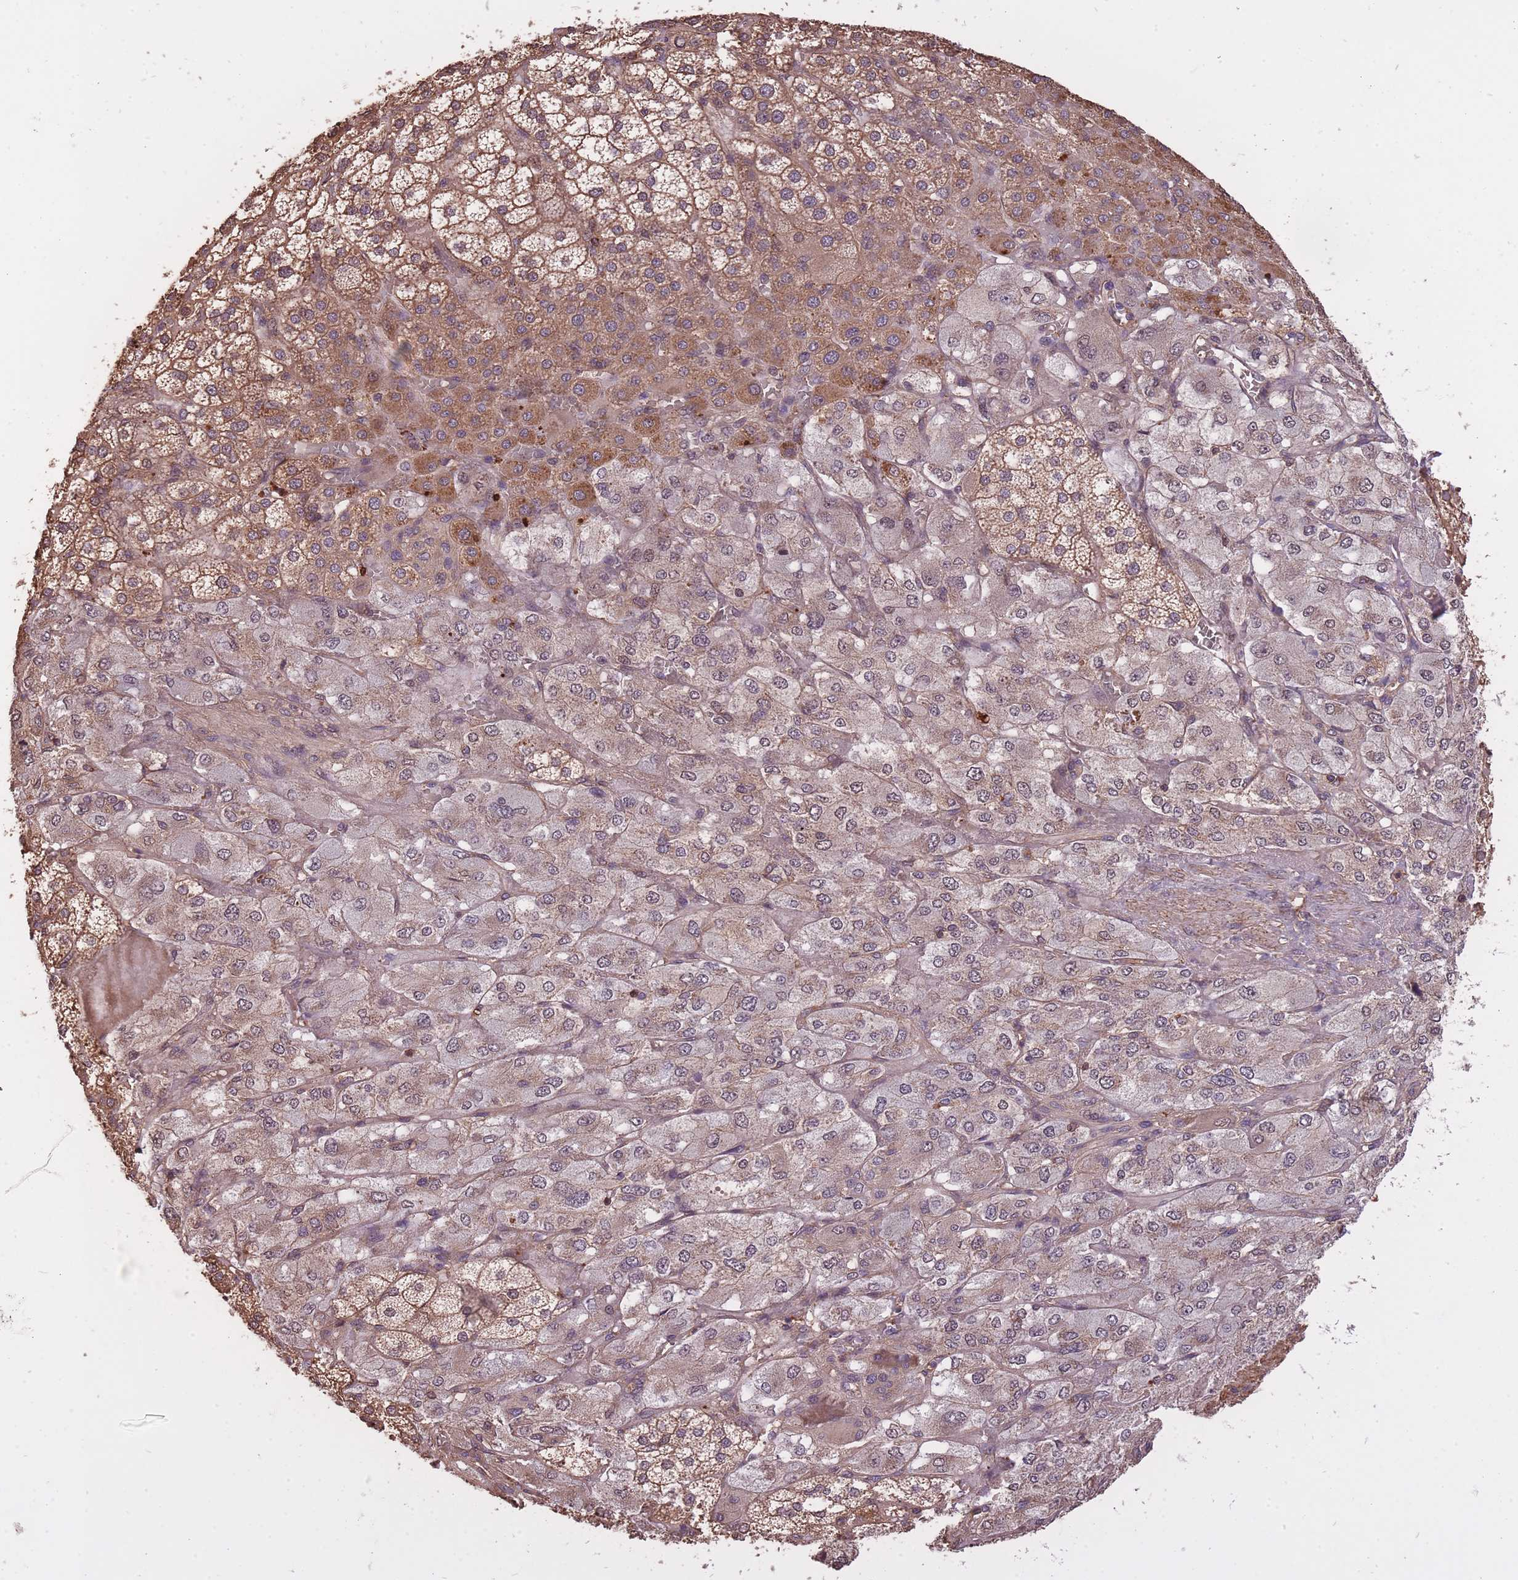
{"staining": {"intensity": "moderate", "quantity": ">75%", "location": "cytoplasmic/membranous"}, "tissue": "adrenal gland", "cell_type": "Glandular cells", "image_type": "normal", "snomed": [{"axis": "morphology", "description": "Normal tissue, NOS"}, {"axis": "topography", "description": "Adrenal gland"}], "caption": "Brown immunohistochemical staining in benign adrenal gland reveals moderate cytoplasmic/membranous expression in approximately >75% of glandular cells.", "gene": "ARMH3", "patient": {"sex": "female", "age": 60}}